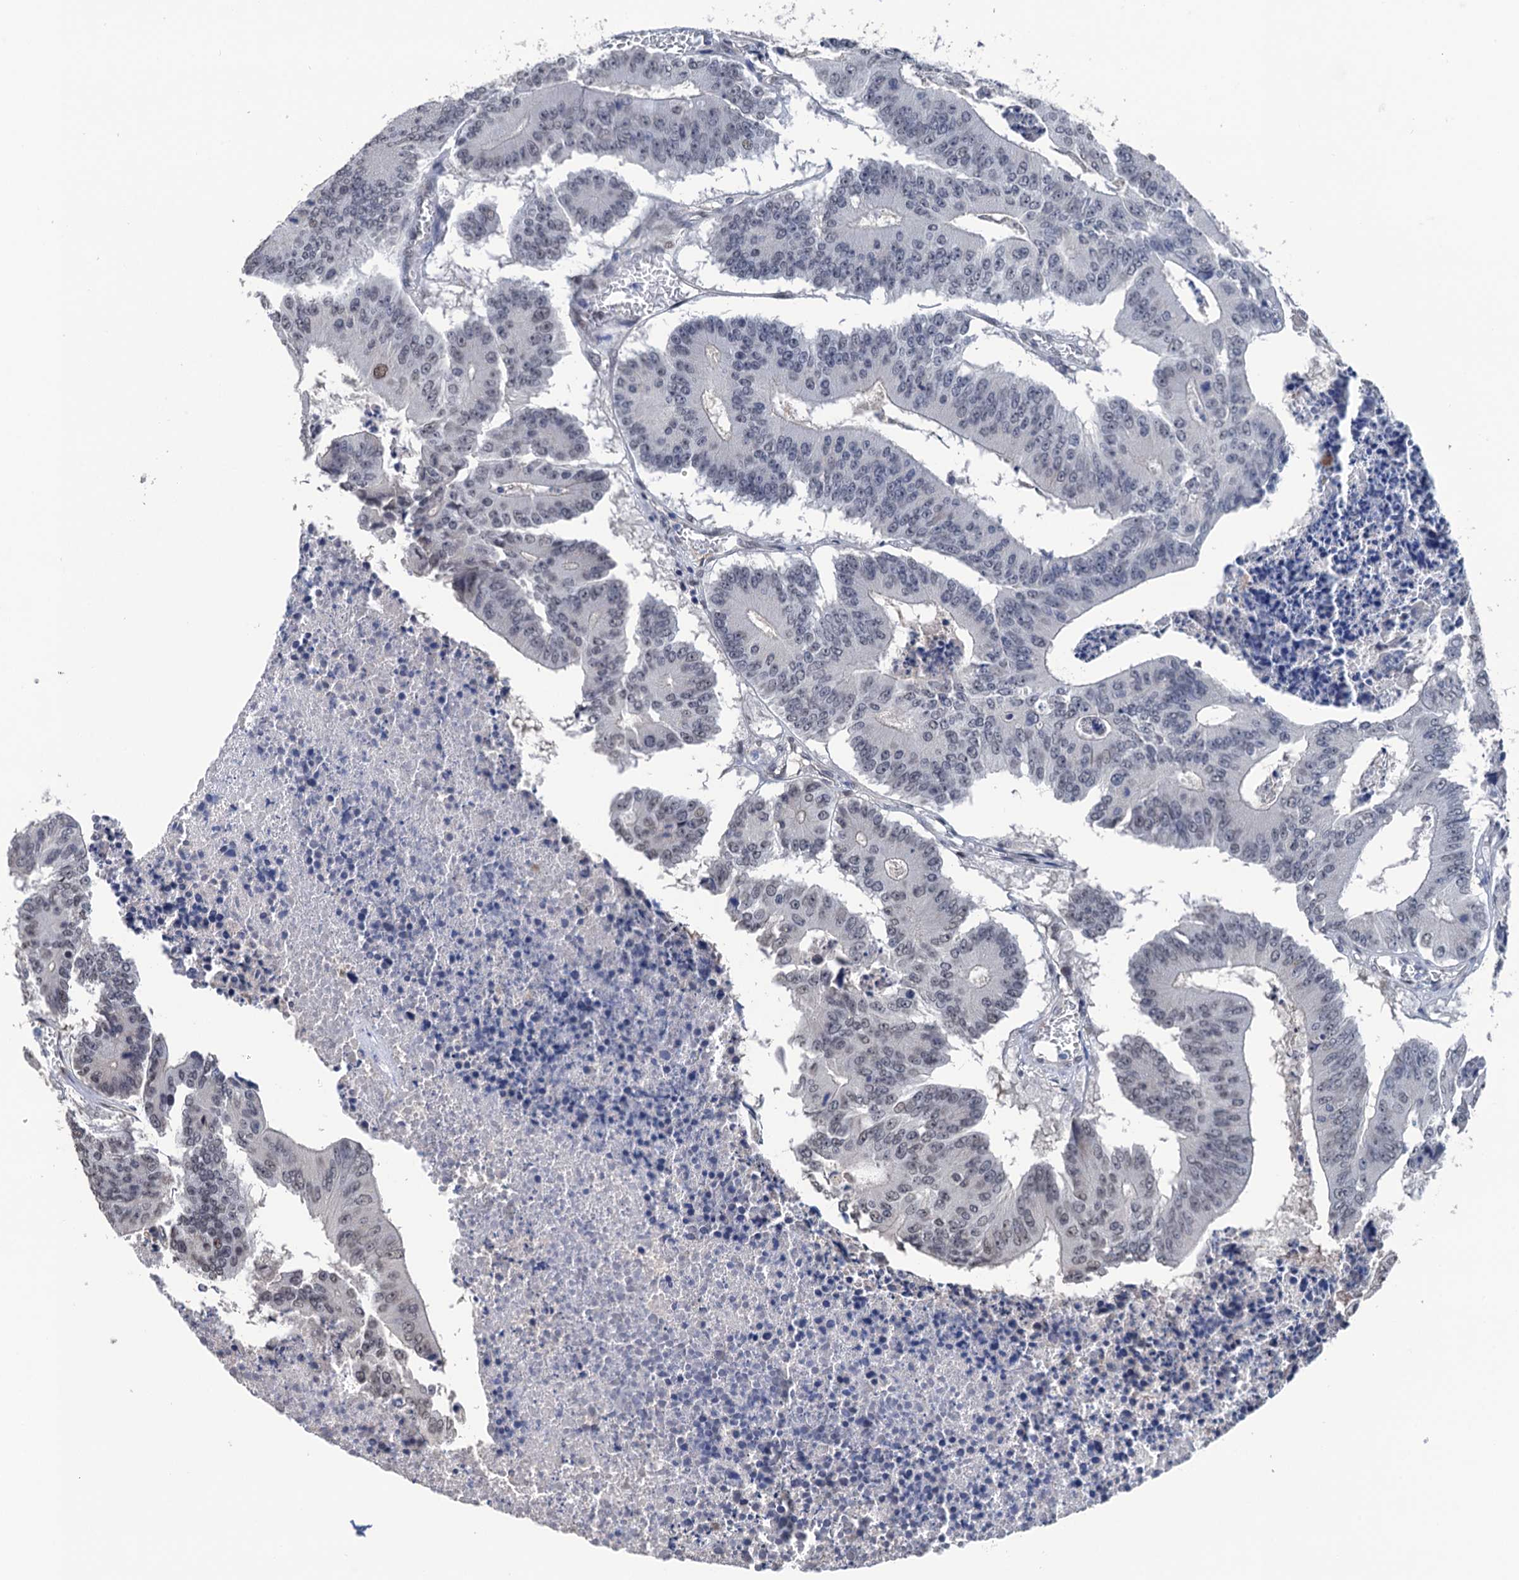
{"staining": {"intensity": "moderate", "quantity": "<25%", "location": "nuclear"}, "tissue": "colorectal cancer", "cell_type": "Tumor cells", "image_type": "cancer", "snomed": [{"axis": "morphology", "description": "Adenocarcinoma, NOS"}, {"axis": "topography", "description": "Colon"}], "caption": "Immunohistochemical staining of colorectal cancer exhibits moderate nuclear protein expression in approximately <25% of tumor cells.", "gene": "ART5", "patient": {"sex": "male", "age": 87}}